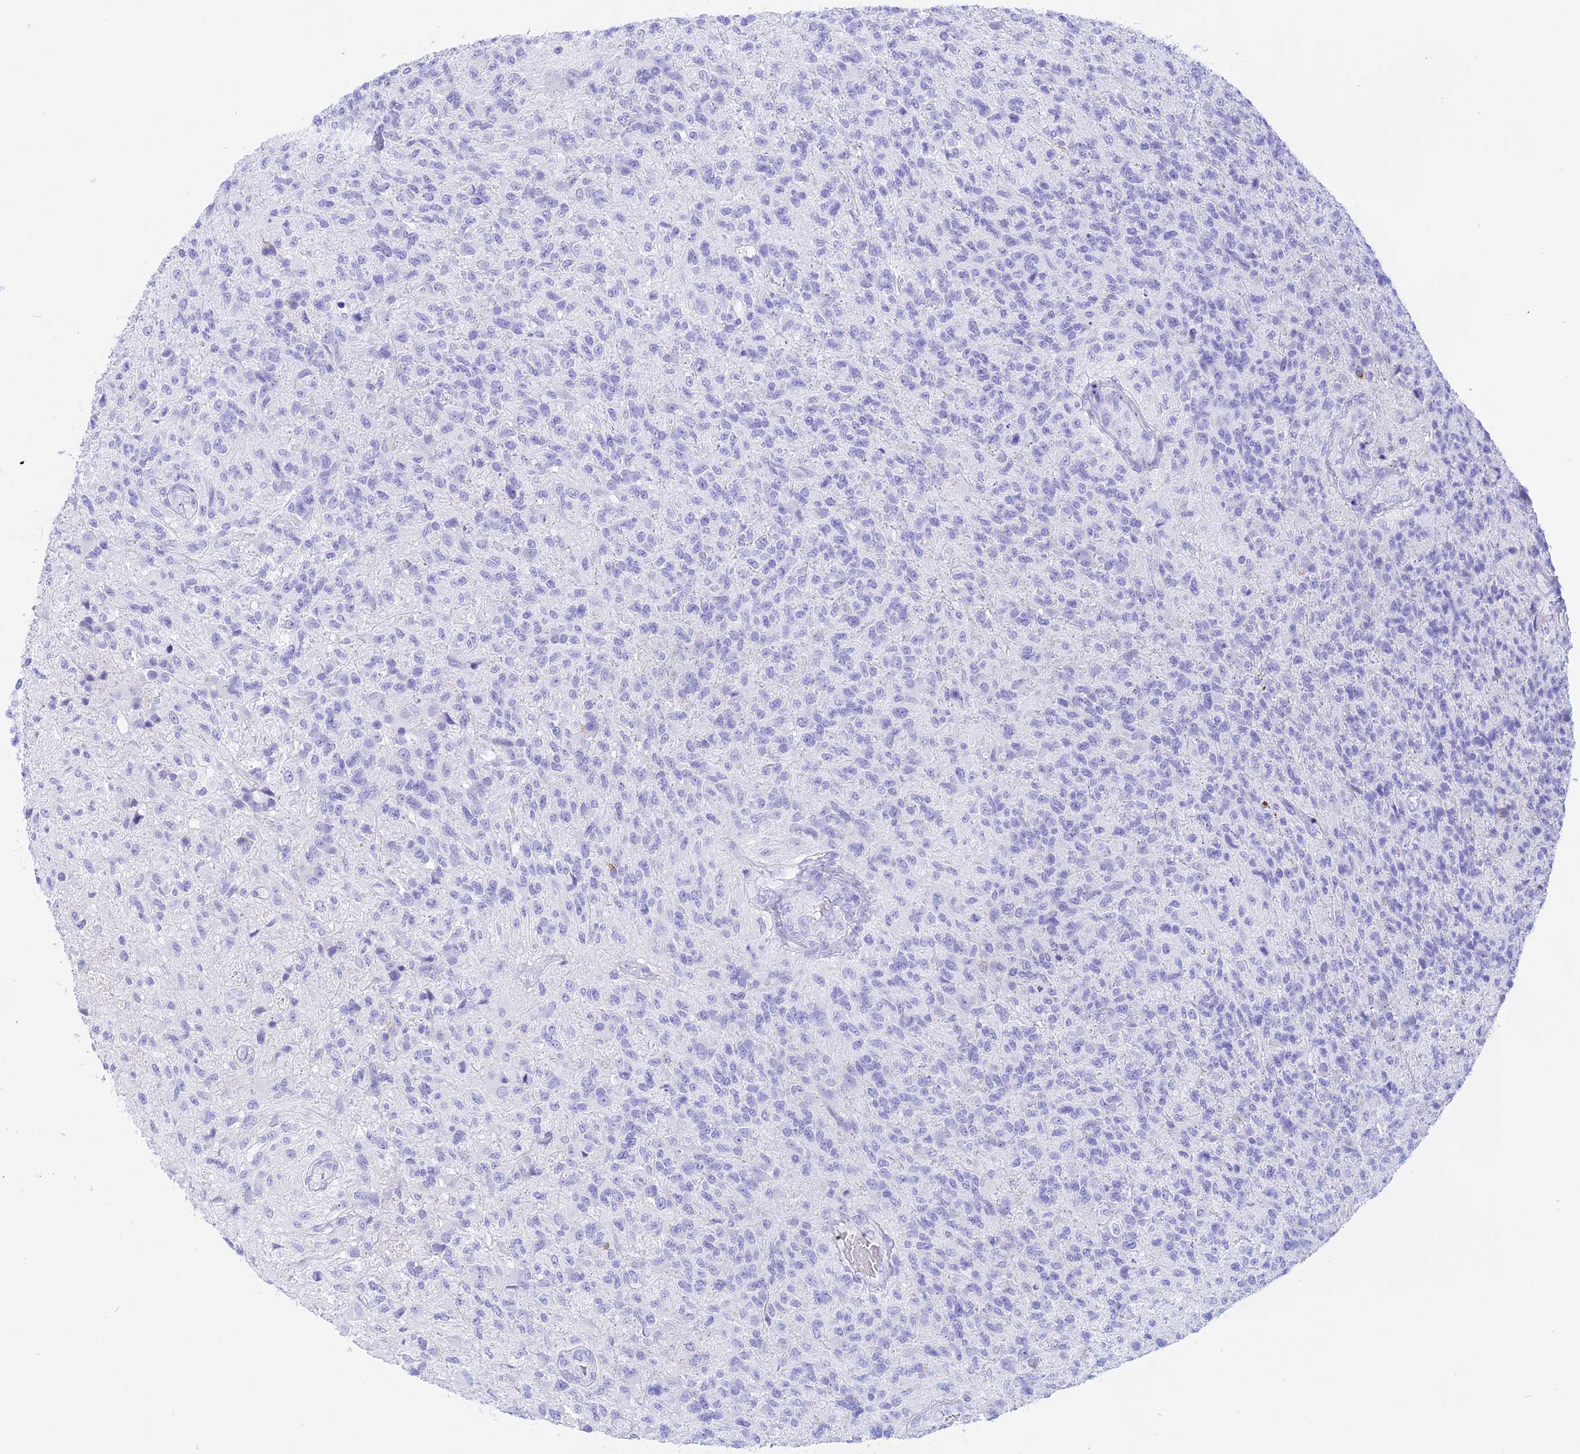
{"staining": {"intensity": "negative", "quantity": "none", "location": "none"}, "tissue": "glioma", "cell_type": "Tumor cells", "image_type": "cancer", "snomed": [{"axis": "morphology", "description": "Glioma, malignant, High grade"}, {"axis": "topography", "description": "Brain"}], "caption": "High magnification brightfield microscopy of malignant high-grade glioma stained with DAB (3,3'-diaminobenzidine) (brown) and counterstained with hematoxylin (blue): tumor cells show no significant positivity.", "gene": "ISCA1", "patient": {"sex": "male", "age": 56}}